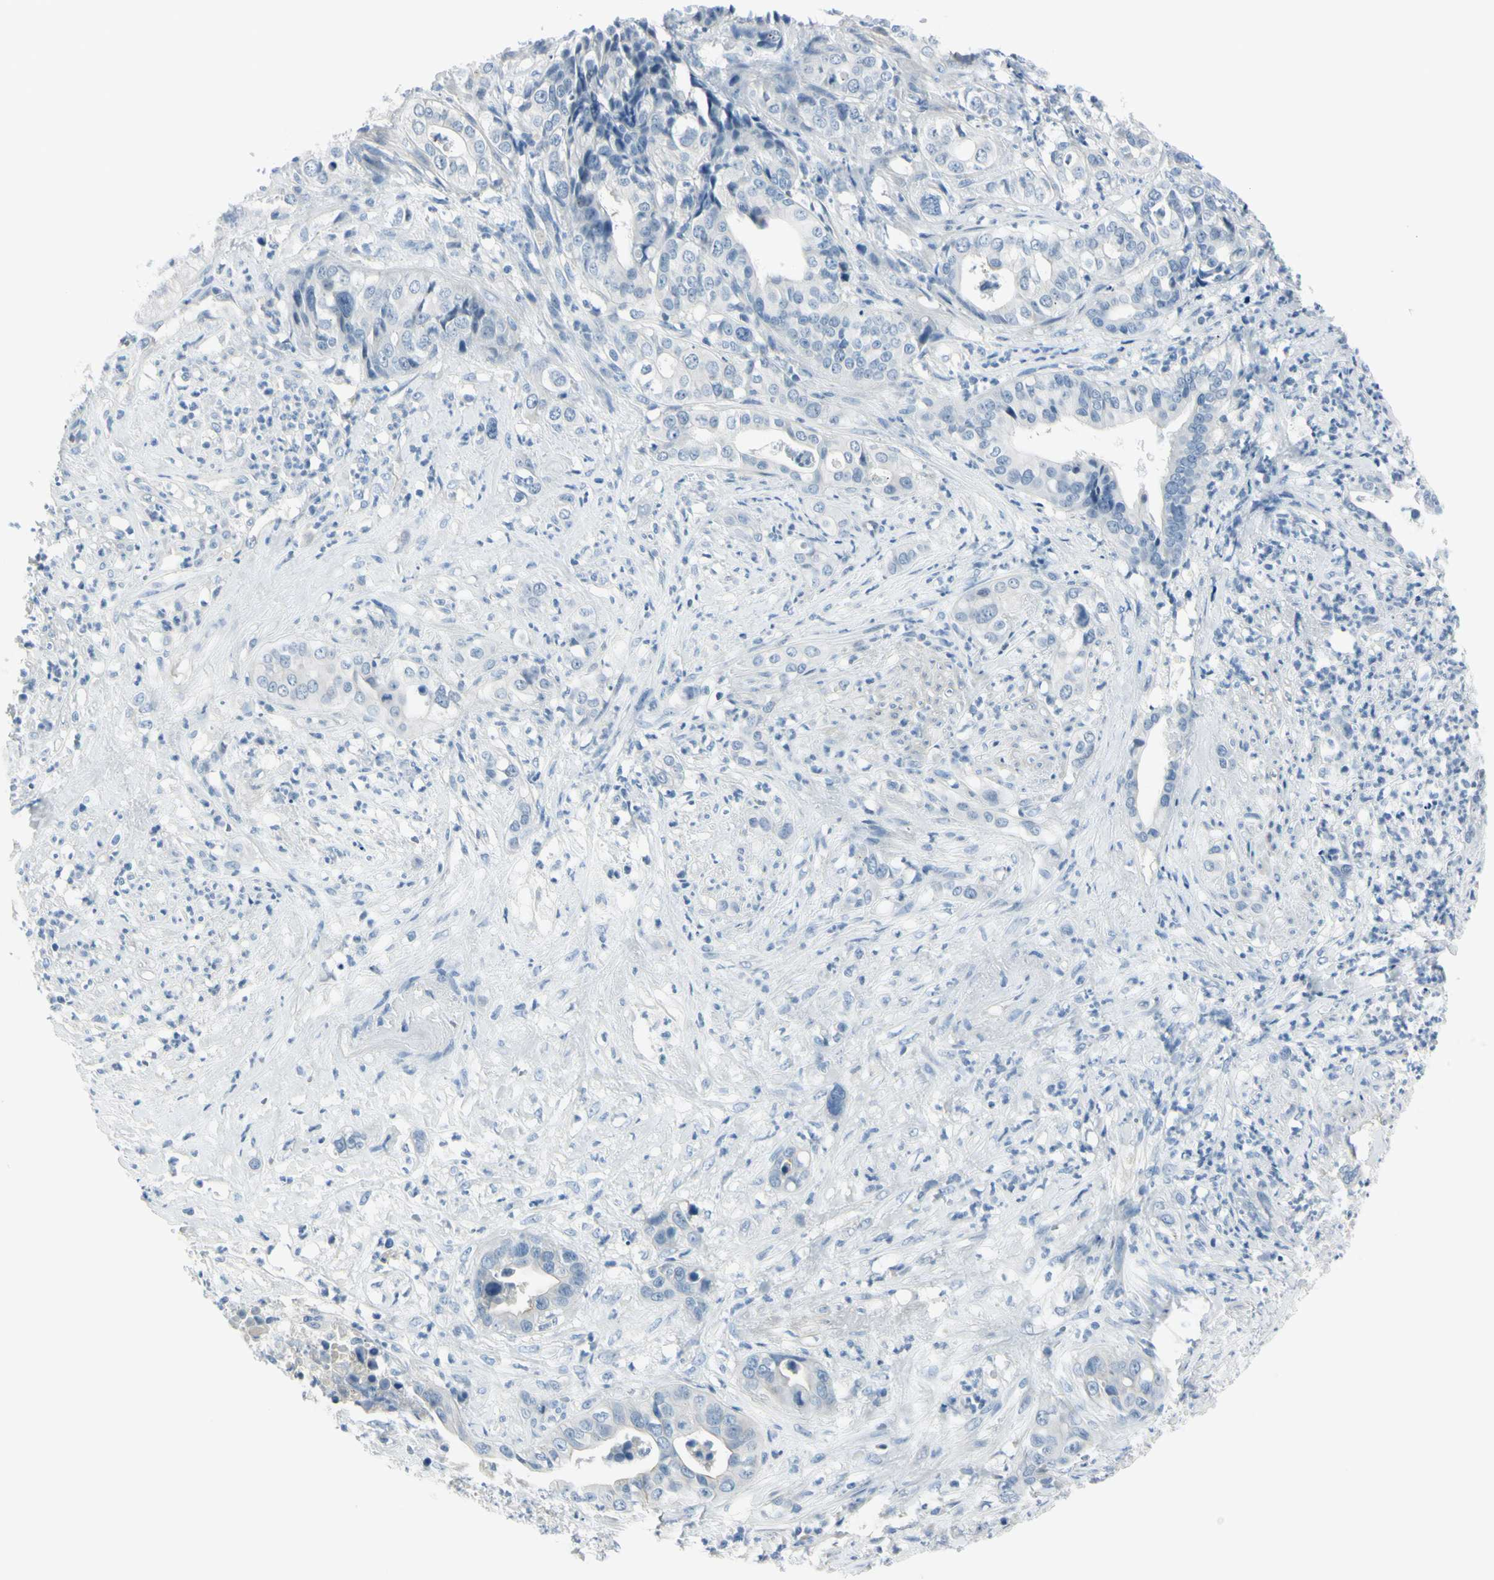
{"staining": {"intensity": "negative", "quantity": "none", "location": "none"}, "tissue": "liver cancer", "cell_type": "Tumor cells", "image_type": "cancer", "snomed": [{"axis": "morphology", "description": "Cholangiocarcinoma"}, {"axis": "topography", "description": "Liver"}], "caption": "A photomicrograph of human liver cholangiocarcinoma is negative for staining in tumor cells.", "gene": "ASB9", "patient": {"sex": "female", "age": 61}}